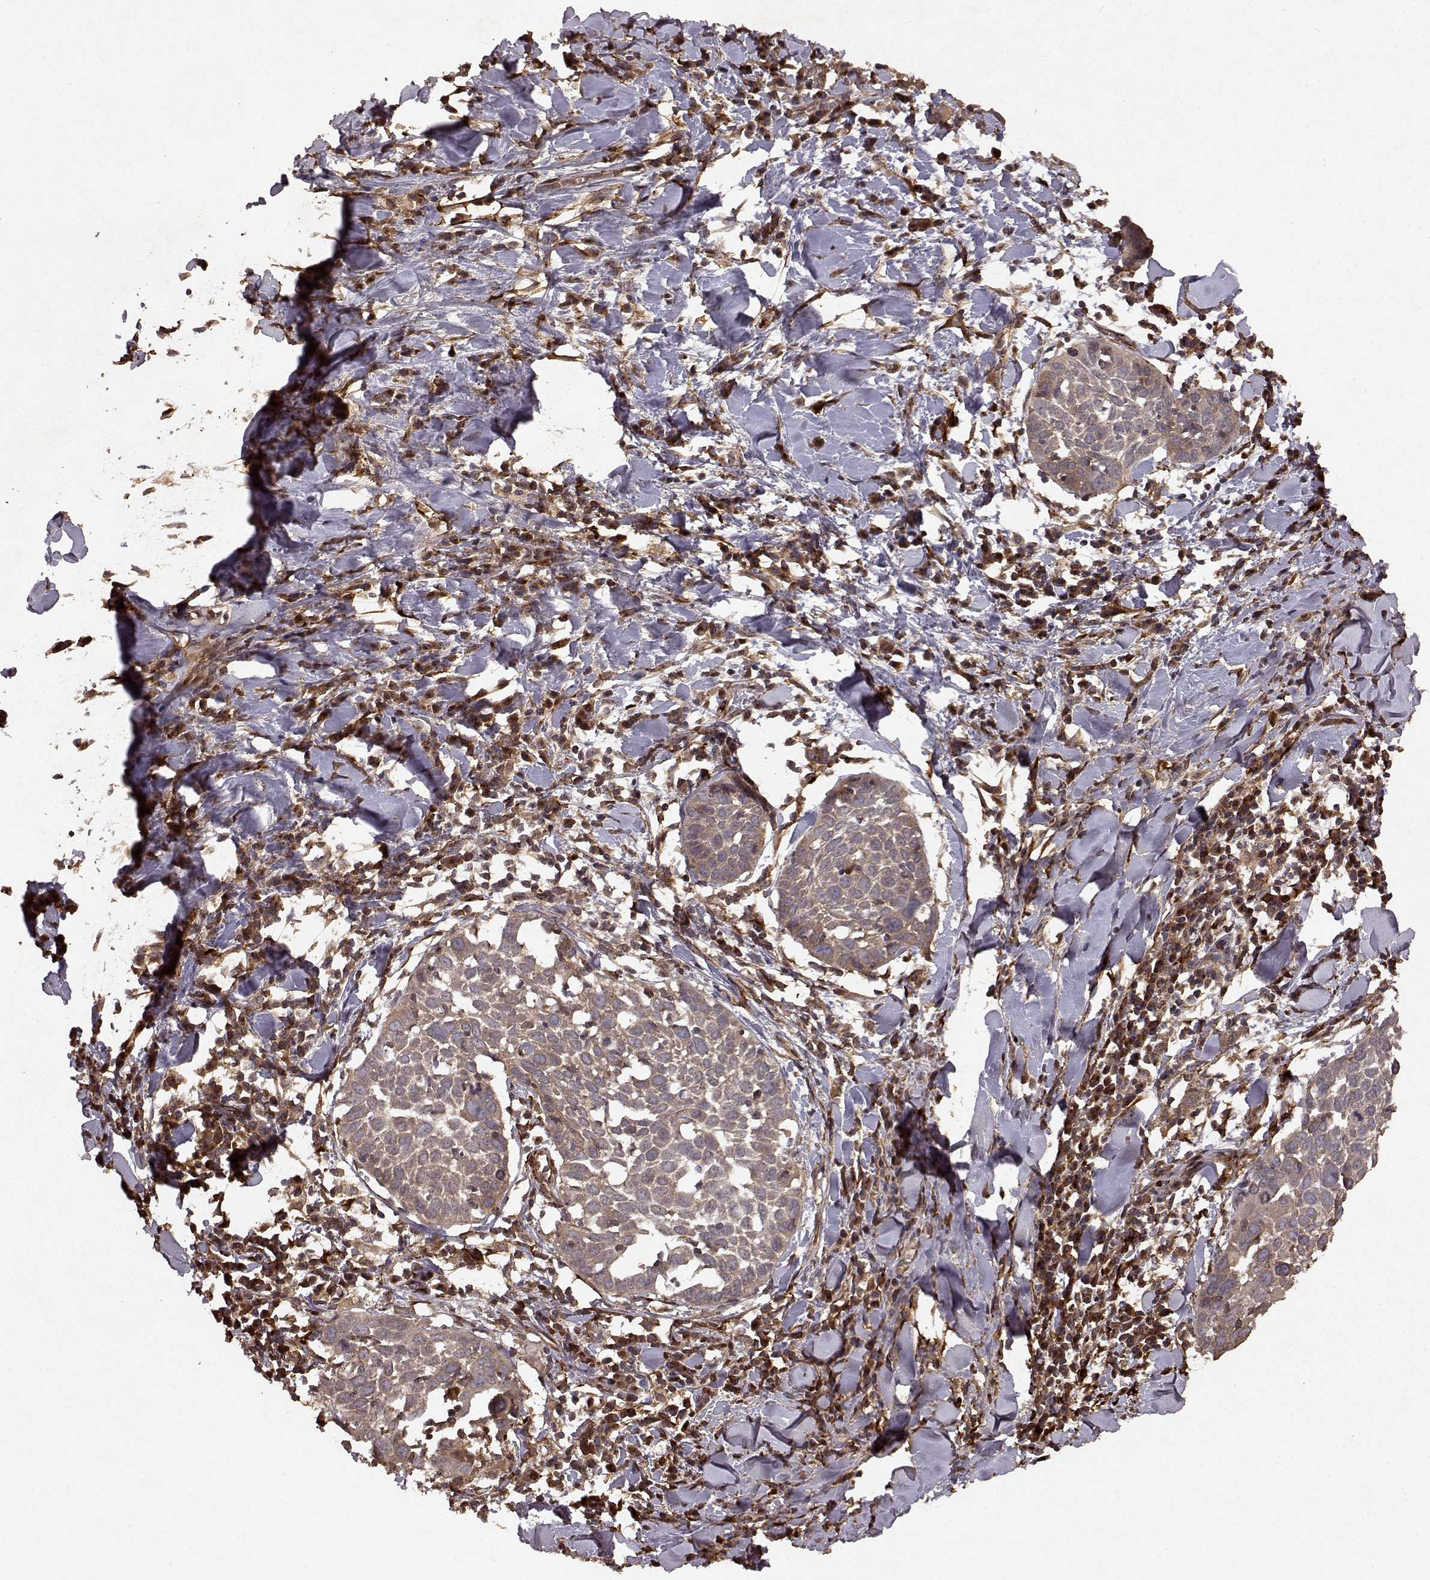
{"staining": {"intensity": "moderate", "quantity": "<25%", "location": "cytoplasmic/membranous"}, "tissue": "lung cancer", "cell_type": "Tumor cells", "image_type": "cancer", "snomed": [{"axis": "morphology", "description": "Squamous cell carcinoma, NOS"}, {"axis": "topography", "description": "Lung"}], "caption": "High-power microscopy captured an immunohistochemistry (IHC) histopathology image of lung cancer, revealing moderate cytoplasmic/membranous staining in about <25% of tumor cells.", "gene": "FSTL1", "patient": {"sex": "male", "age": 57}}